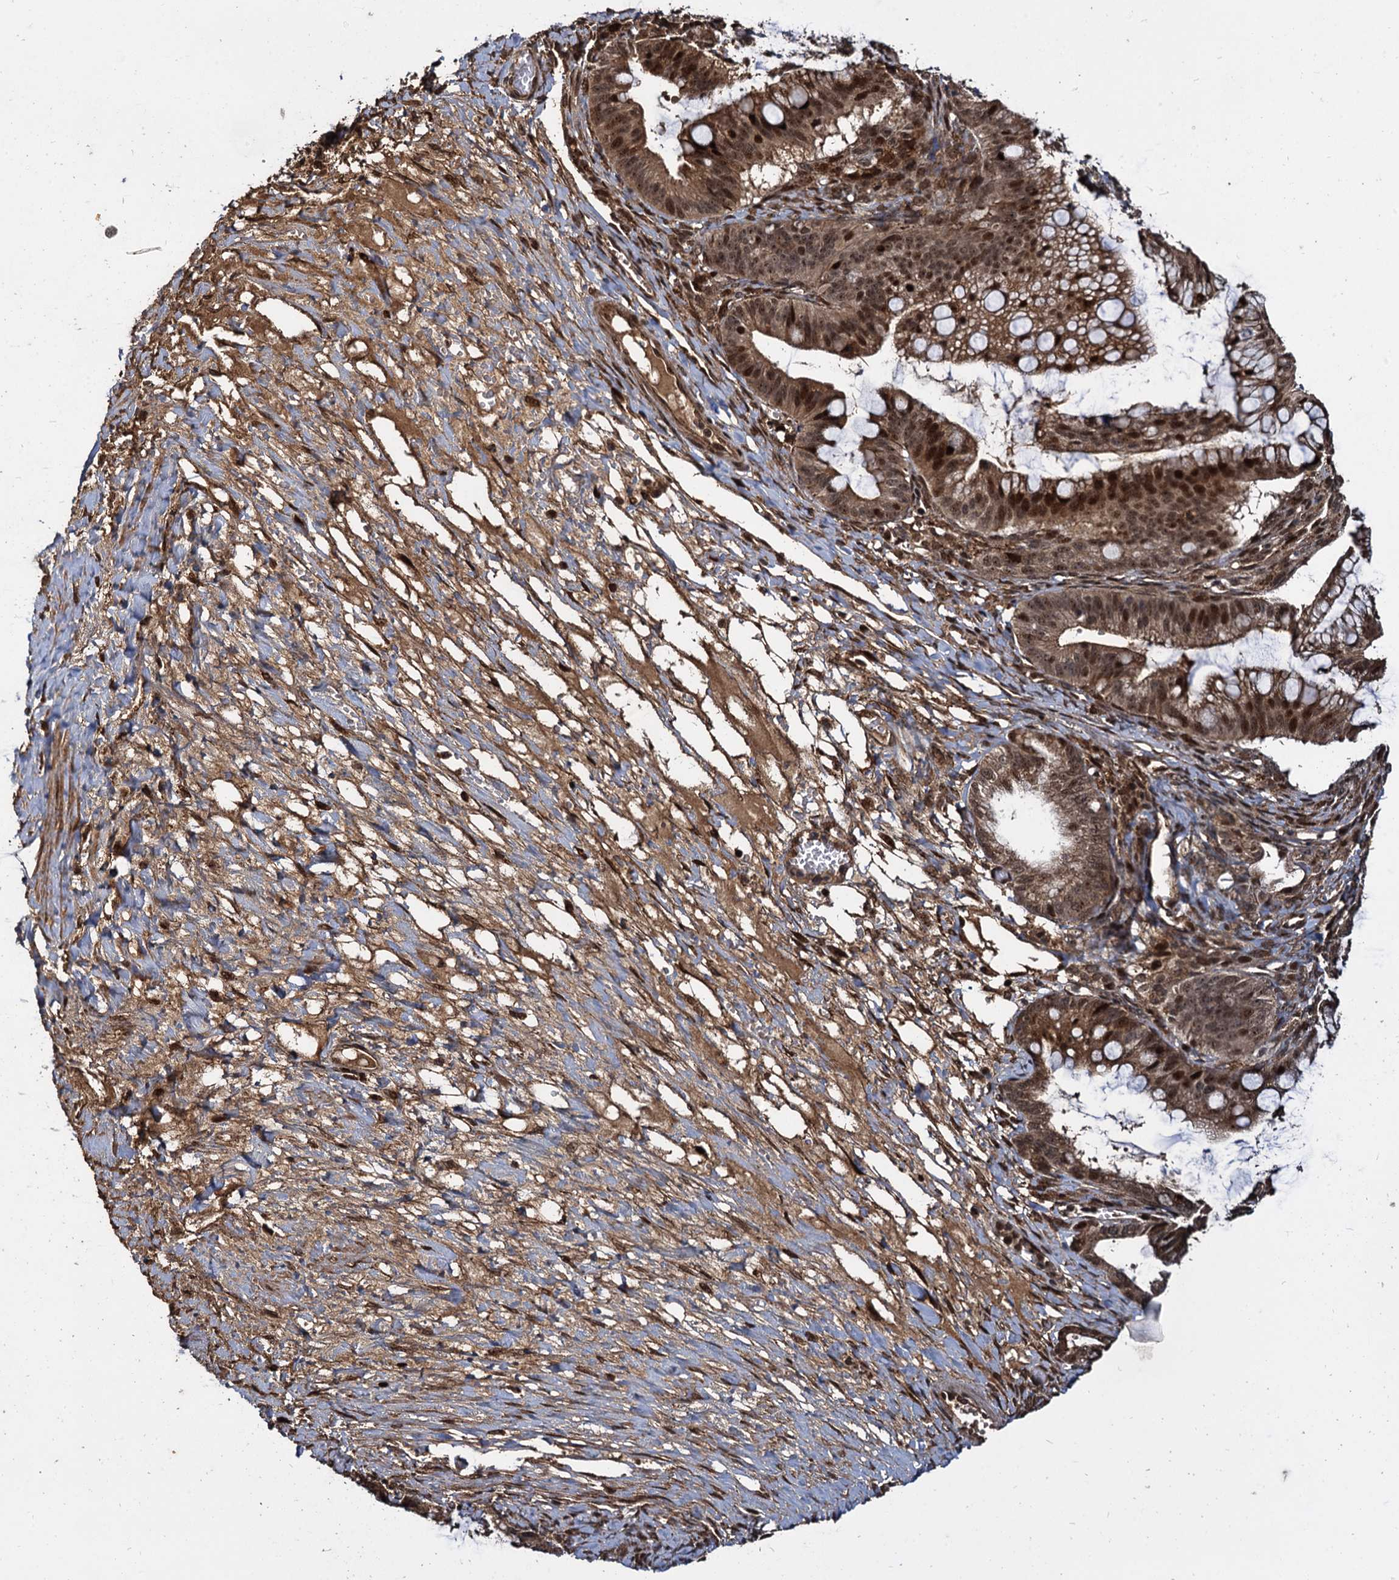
{"staining": {"intensity": "moderate", "quantity": ">75%", "location": "cytoplasmic/membranous,nuclear"}, "tissue": "ovarian cancer", "cell_type": "Tumor cells", "image_type": "cancer", "snomed": [{"axis": "morphology", "description": "Cystadenocarcinoma, mucinous, NOS"}, {"axis": "topography", "description": "Ovary"}], "caption": "IHC (DAB) staining of human ovarian cancer displays moderate cytoplasmic/membranous and nuclear protein positivity in about >75% of tumor cells.", "gene": "CEP192", "patient": {"sex": "female", "age": 73}}